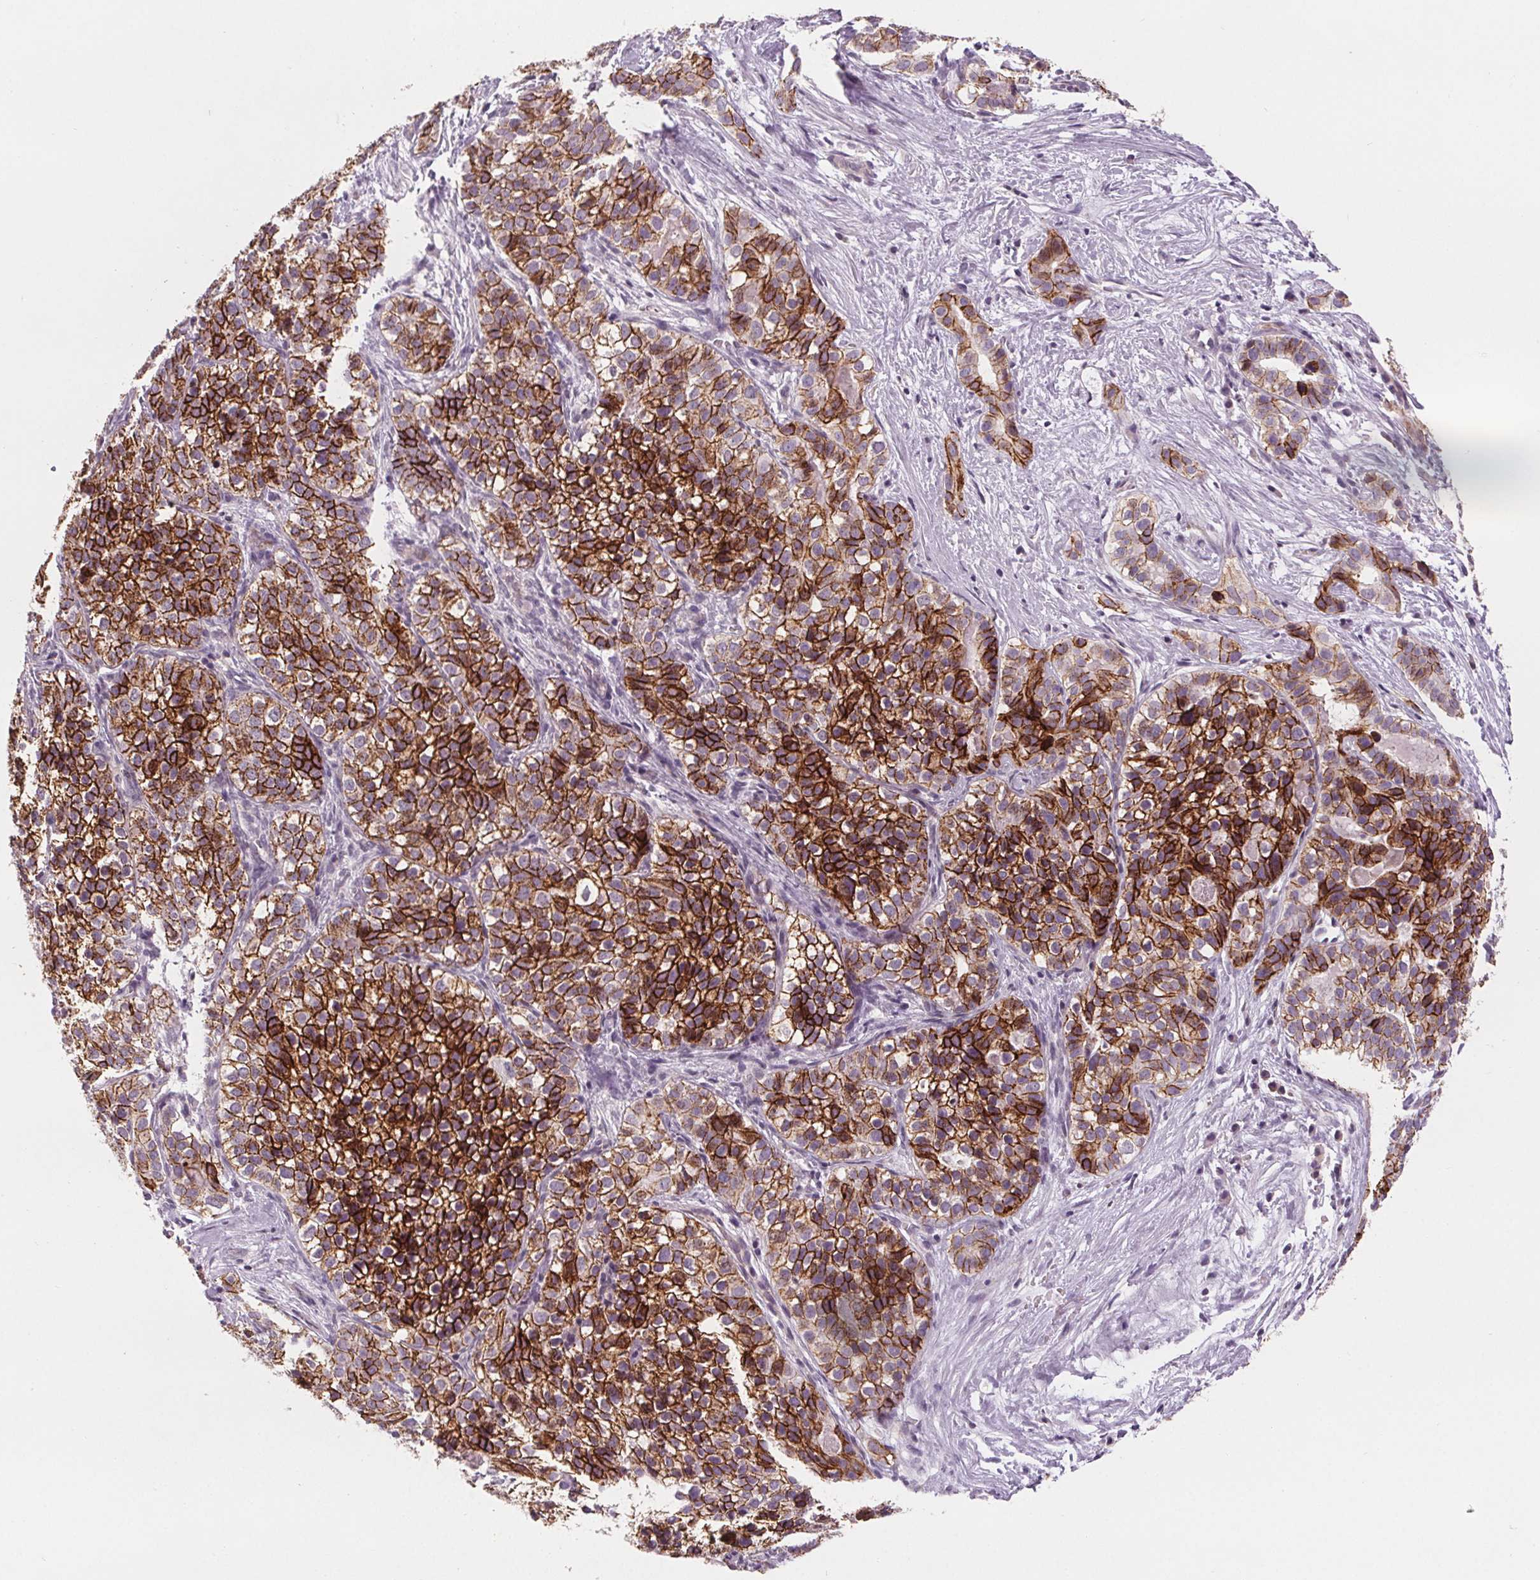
{"staining": {"intensity": "strong", "quantity": ">75%", "location": "cytoplasmic/membranous"}, "tissue": "liver cancer", "cell_type": "Tumor cells", "image_type": "cancer", "snomed": [{"axis": "morphology", "description": "Cholangiocarcinoma"}, {"axis": "topography", "description": "Liver"}], "caption": "Cholangiocarcinoma (liver) stained with DAB immunohistochemistry displays high levels of strong cytoplasmic/membranous expression in about >75% of tumor cells. The staining is performed using DAB (3,3'-diaminobenzidine) brown chromogen to label protein expression. The nuclei are counter-stained blue using hematoxylin.", "gene": "ATP1A1", "patient": {"sex": "male", "age": 56}}